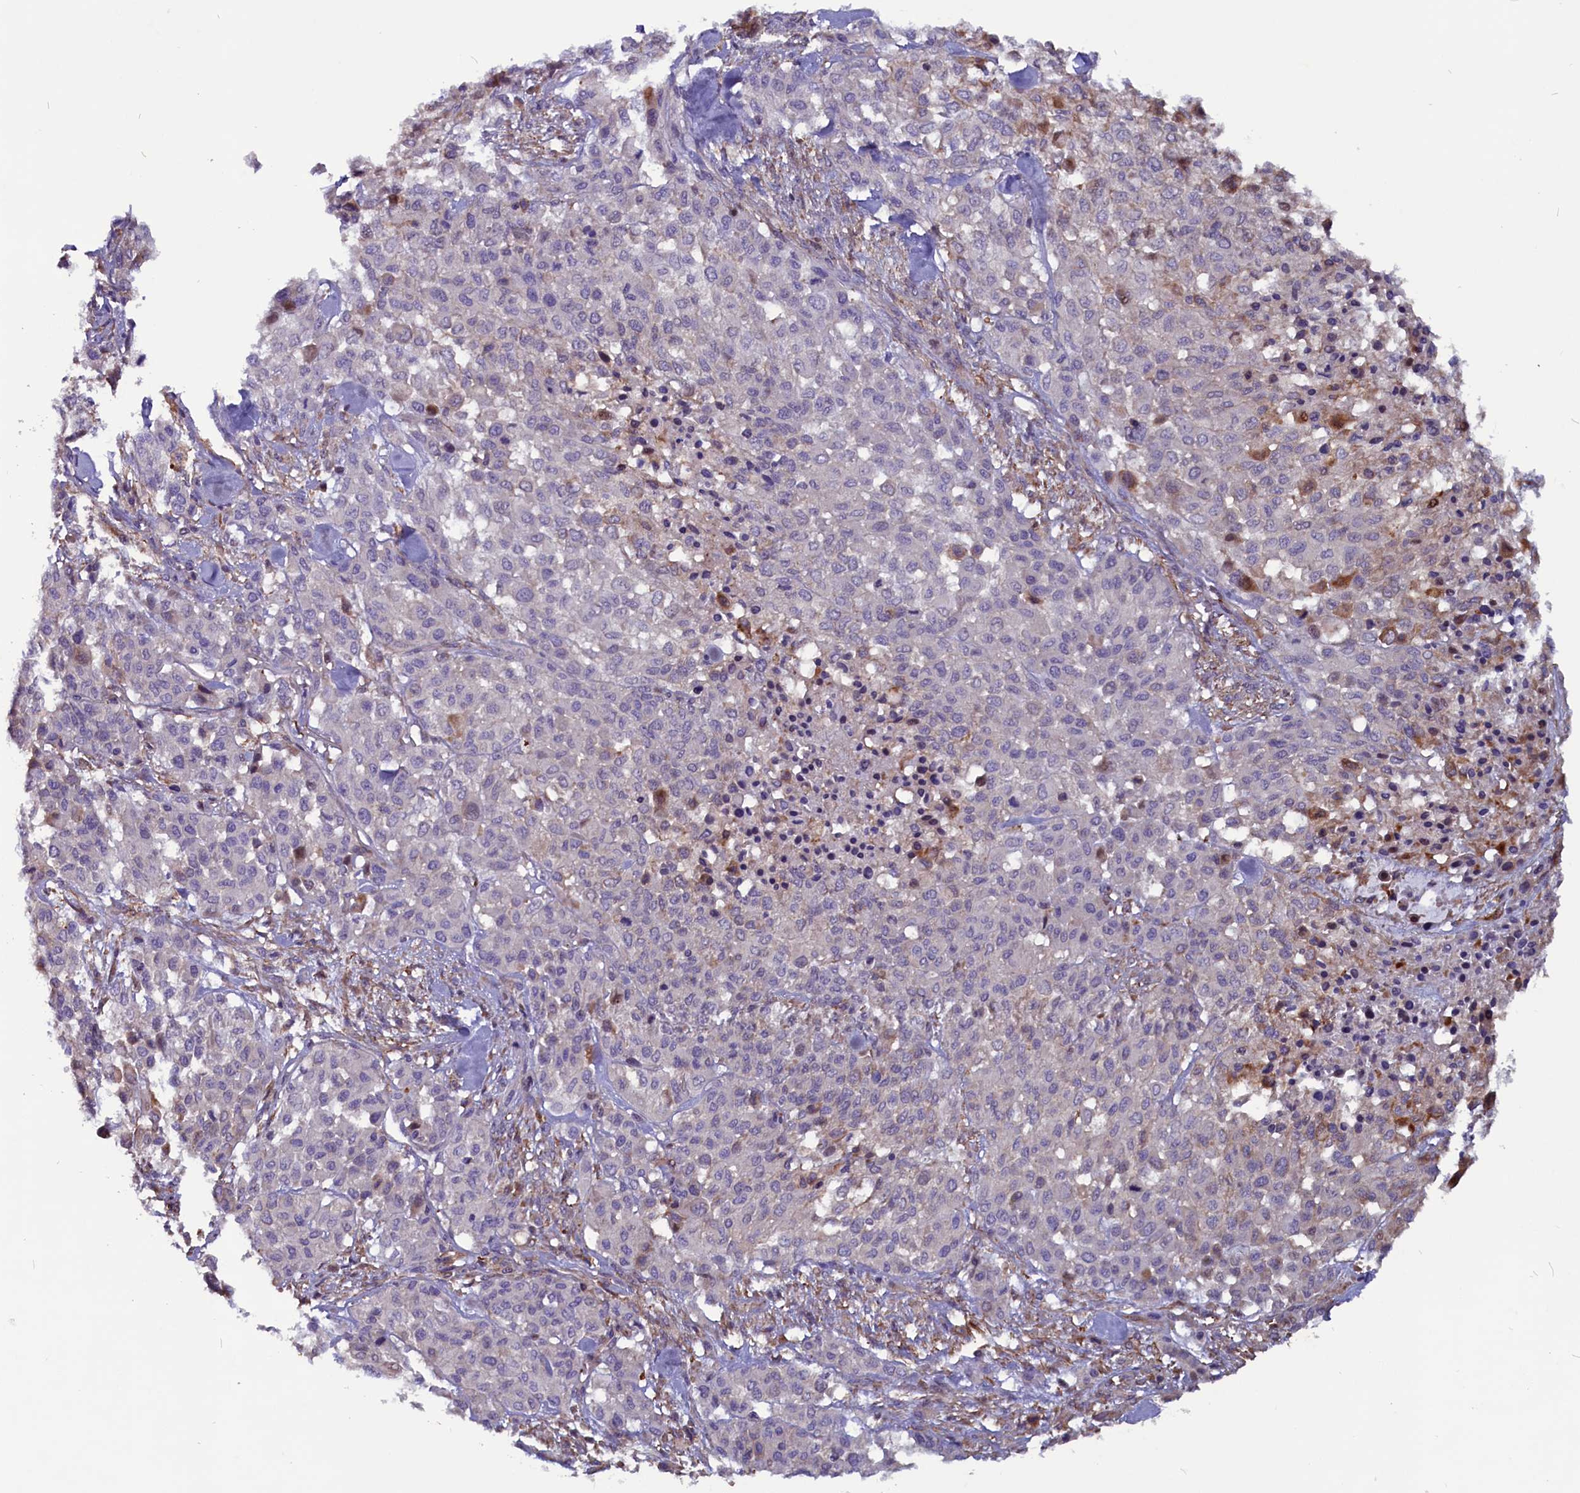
{"staining": {"intensity": "negative", "quantity": "none", "location": "none"}, "tissue": "melanoma", "cell_type": "Tumor cells", "image_type": "cancer", "snomed": [{"axis": "morphology", "description": "Malignant melanoma, Metastatic site"}, {"axis": "topography", "description": "Skin"}], "caption": "DAB (3,3'-diaminobenzidine) immunohistochemical staining of human melanoma shows no significant positivity in tumor cells. (DAB (3,3'-diaminobenzidine) immunohistochemistry (IHC) visualized using brightfield microscopy, high magnification).", "gene": "ZNF749", "patient": {"sex": "female", "age": 81}}